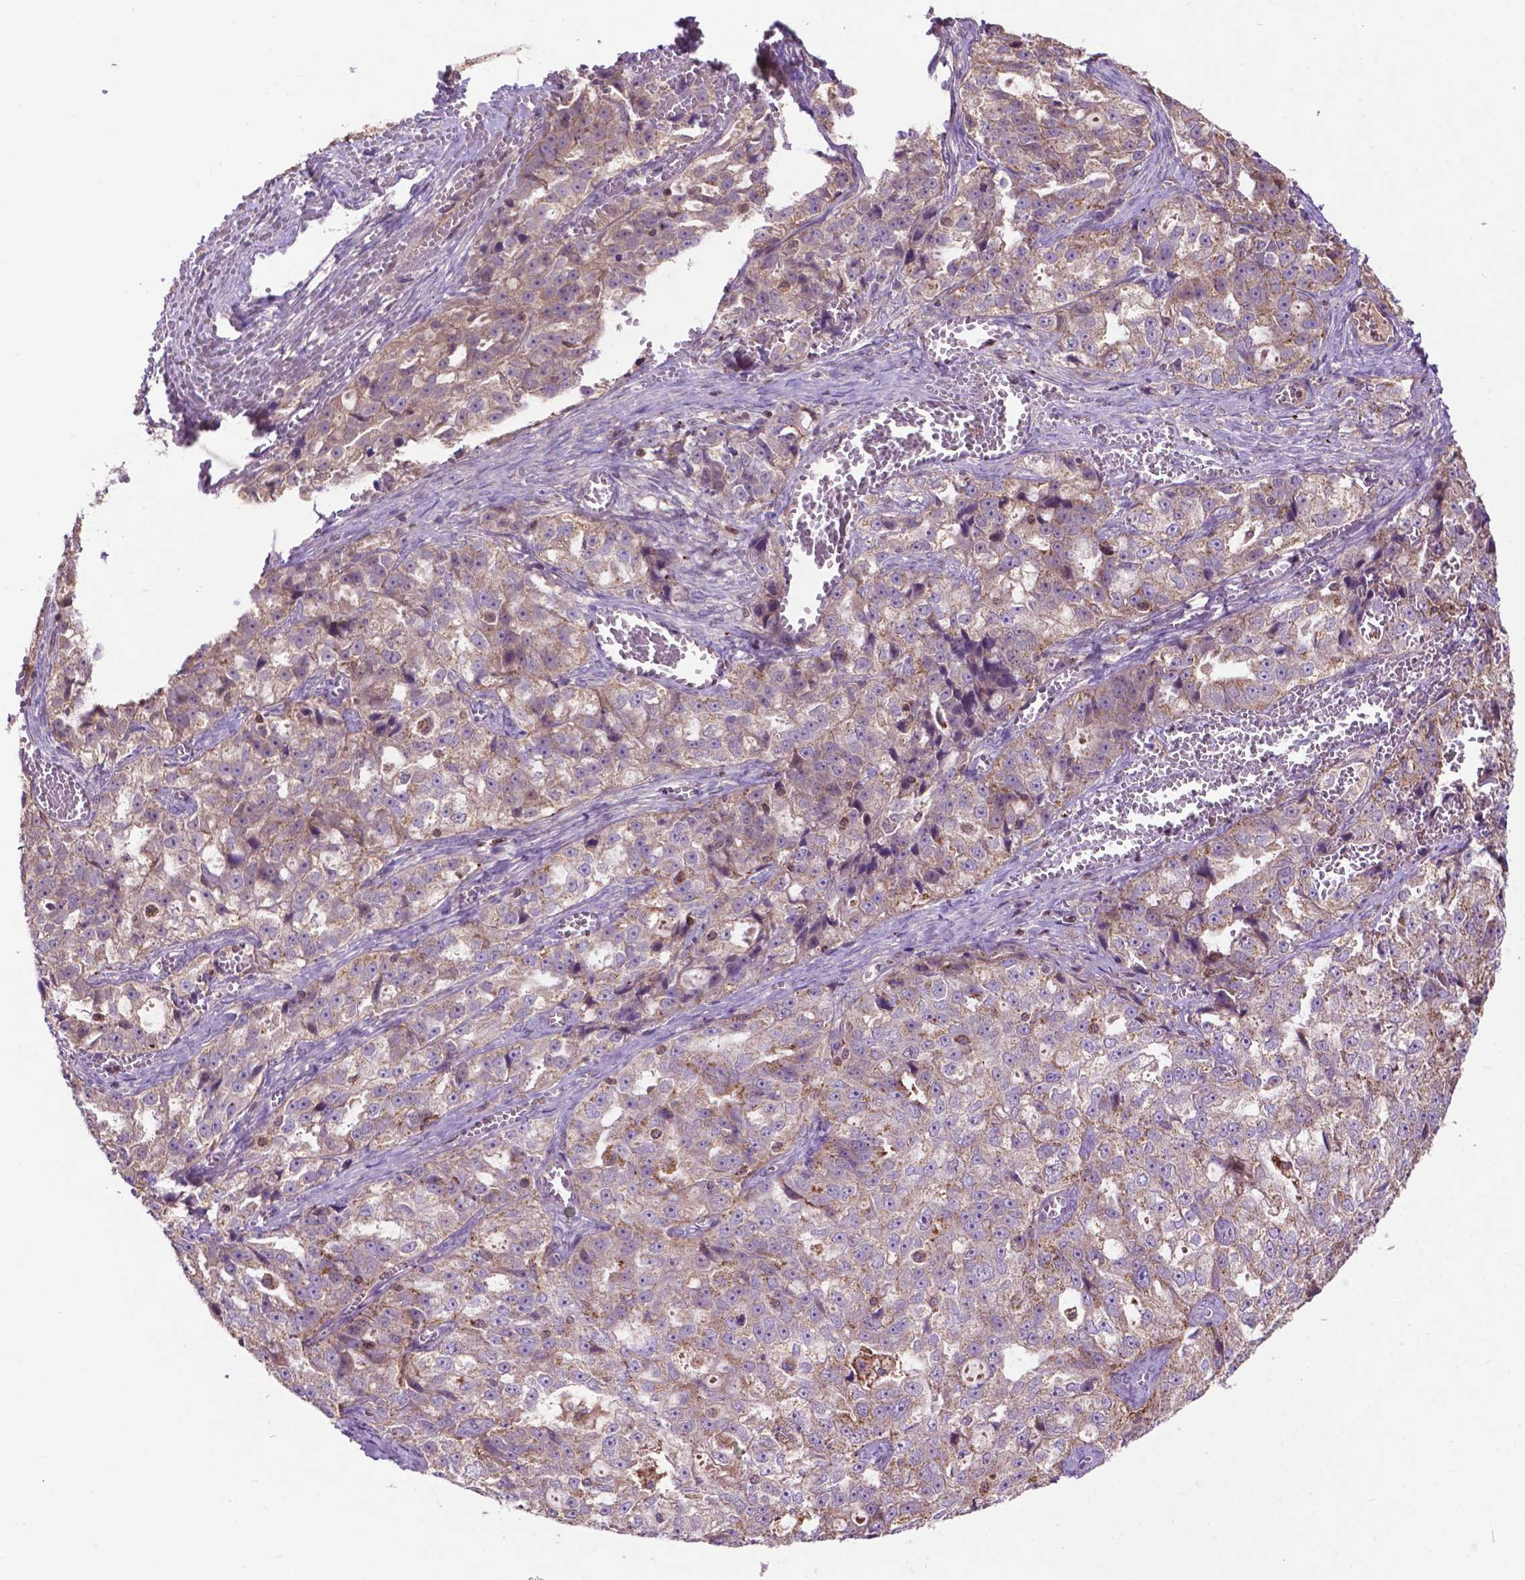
{"staining": {"intensity": "moderate", "quantity": "25%-75%", "location": "cytoplasmic/membranous"}, "tissue": "ovarian cancer", "cell_type": "Tumor cells", "image_type": "cancer", "snomed": [{"axis": "morphology", "description": "Cystadenocarcinoma, serous, NOS"}, {"axis": "topography", "description": "Ovary"}], "caption": "High-magnification brightfield microscopy of serous cystadenocarcinoma (ovarian) stained with DAB (3,3'-diaminobenzidine) (brown) and counterstained with hematoxylin (blue). tumor cells exhibit moderate cytoplasmic/membranous expression is identified in about25%-75% of cells. The staining was performed using DAB (3,3'-diaminobenzidine) to visualize the protein expression in brown, while the nuclei were stained in blue with hematoxylin (Magnification: 20x).", "gene": "CHMP4A", "patient": {"sex": "female", "age": 51}}